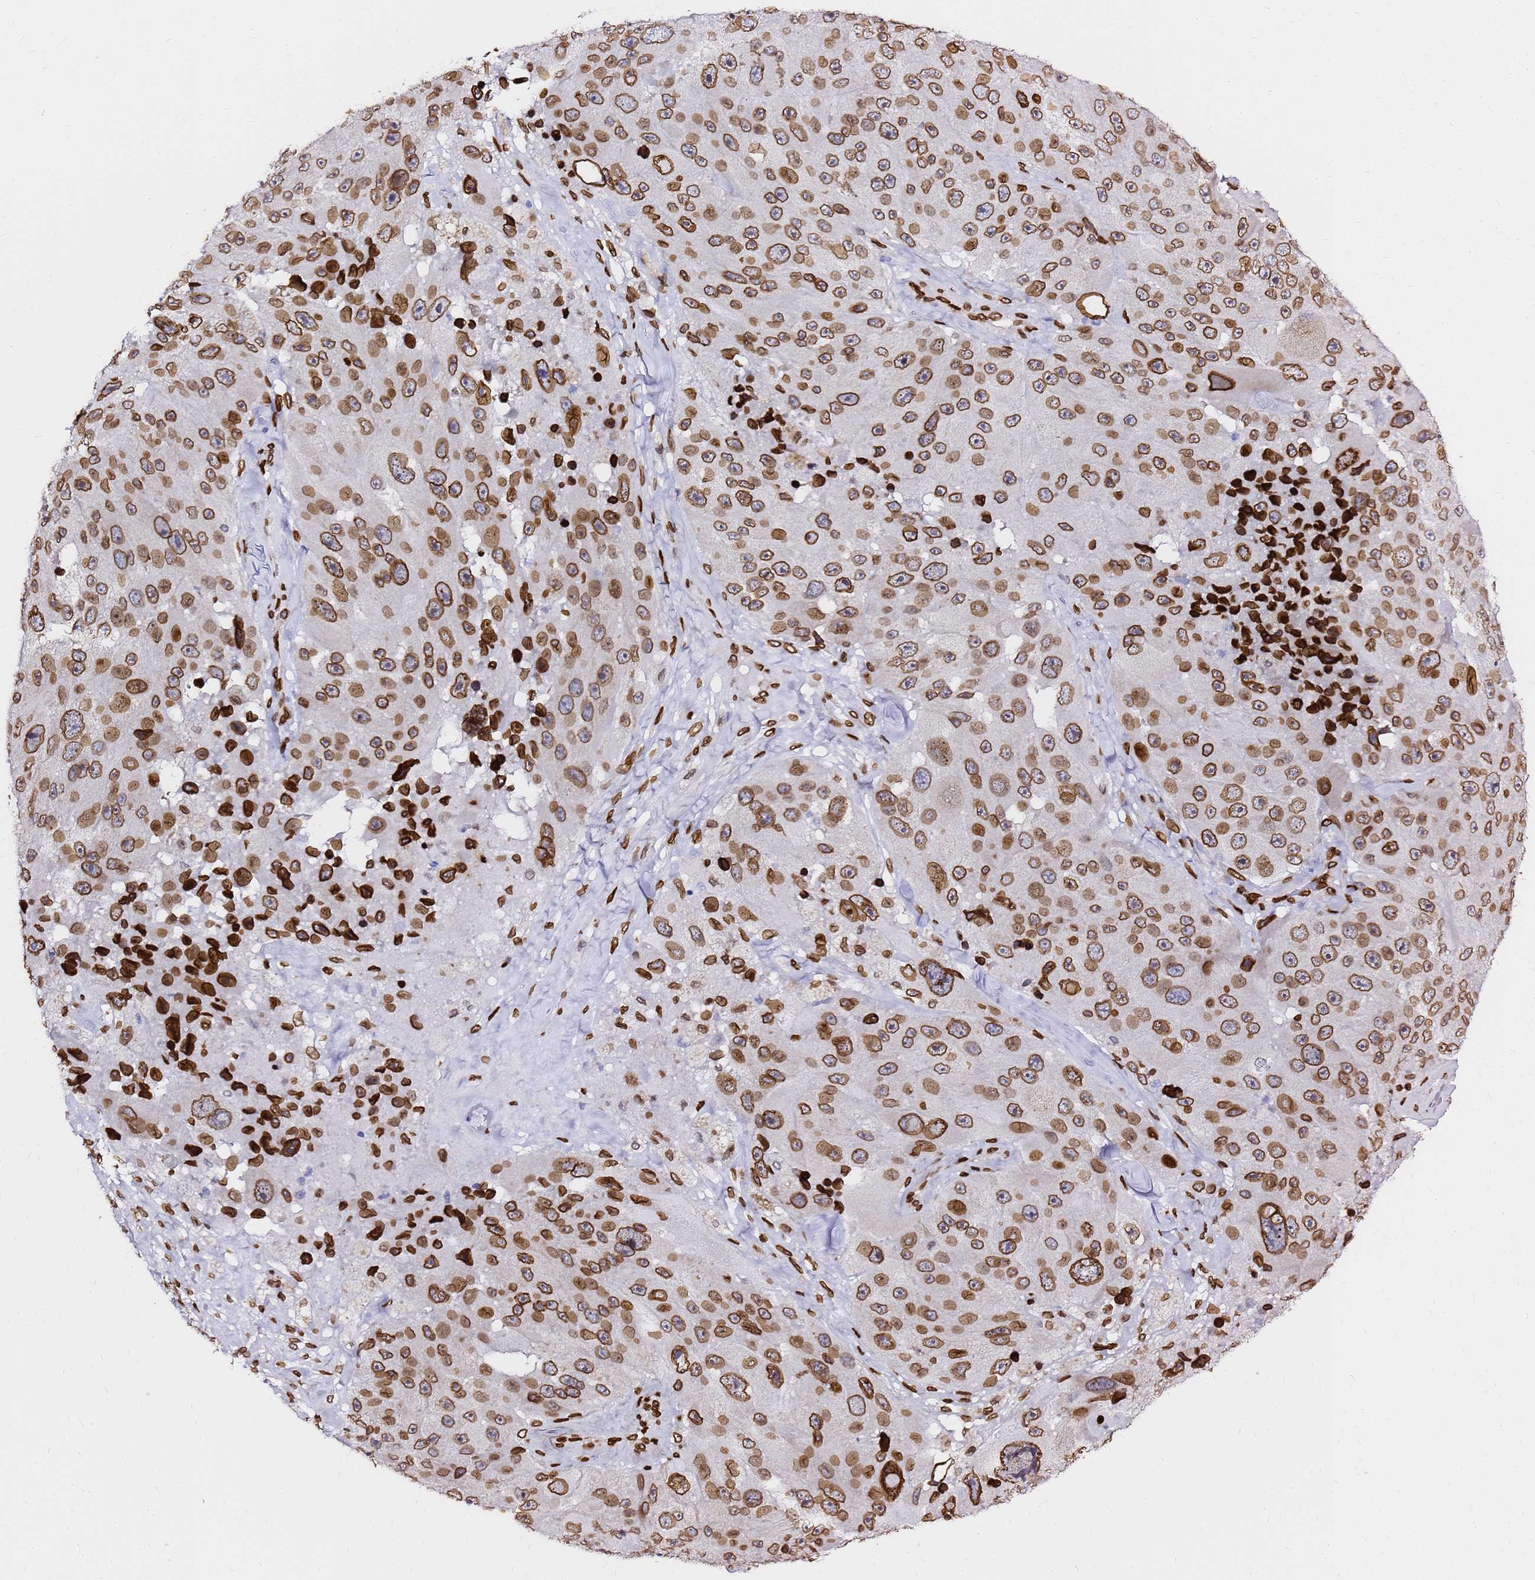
{"staining": {"intensity": "strong", "quantity": ">75%", "location": "cytoplasmic/membranous,nuclear"}, "tissue": "melanoma", "cell_type": "Tumor cells", "image_type": "cancer", "snomed": [{"axis": "morphology", "description": "Malignant melanoma, Metastatic site"}, {"axis": "topography", "description": "Lymph node"}], "caption": "The micrograph shows a brown stain indicating the presence of a protein in the cytoplasmic/membranous and nuclear of tumor cells in melanoma.", "gene": "C6orf141", "patient": {"sex": "male", "age": 62}}